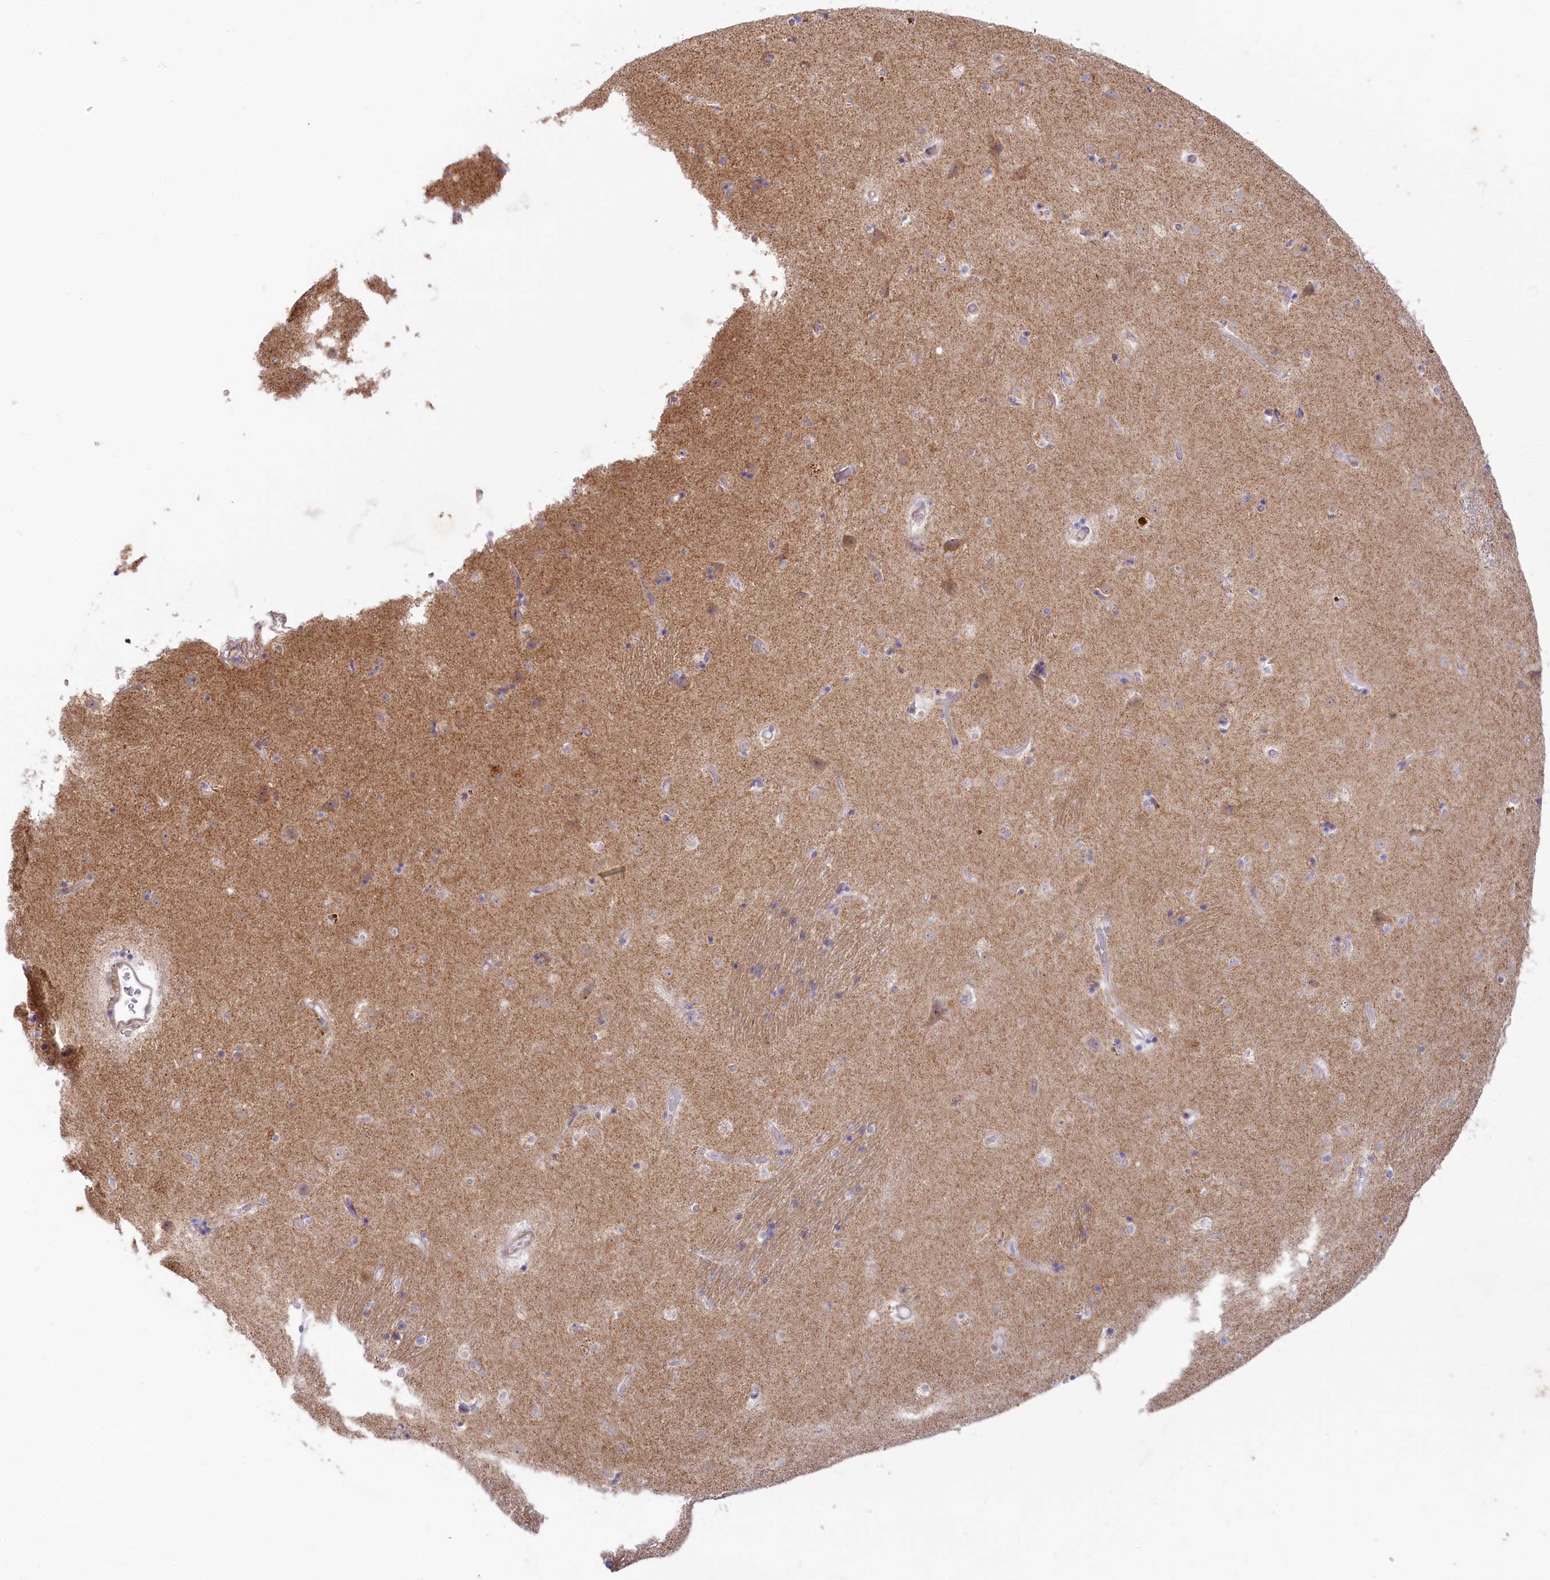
{"staining": {"intensity": "negative", "quantity": "none", "location": "none"}, "tissue": "caudate", "cell_type": "Glial cells", "image_type": "normal", "snomed": [{"axis": "morphology", "description": "Normal tissue, NOS"}, {"axis": "topography", "description": "Lateral ventricle wall"}], "caption": "DAB (3,3'-diaminobenzidine) immunohistochemical staining of normal human caudate shows no significant staining in glial cells.", "gene": "MTG1", "patient": {"sex": "male", "age": 70}}